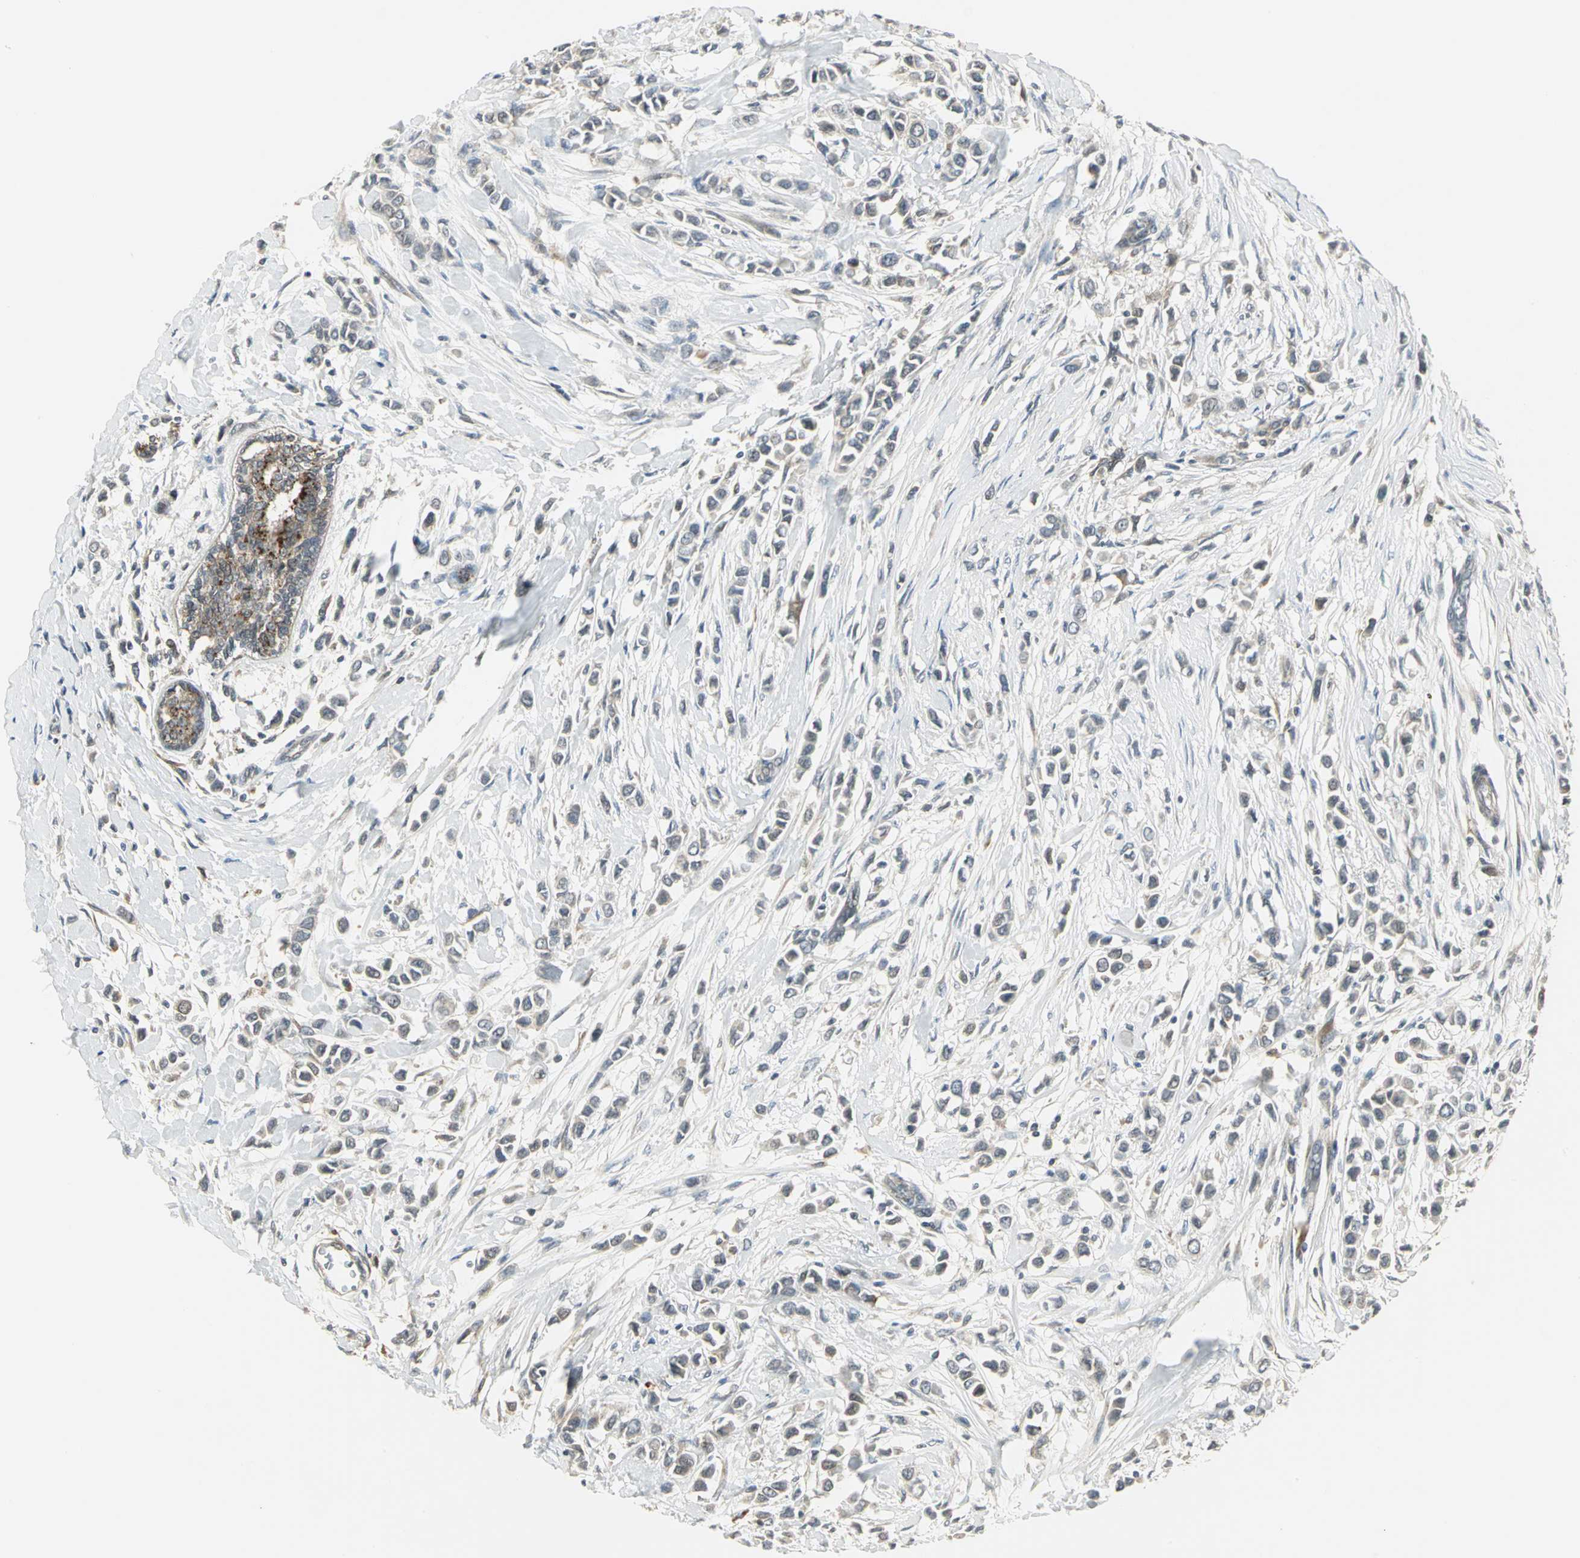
{"staining": {"intensity": "weak", "quantity": "25%-75%", "location": "cytoplasmic/membranous"}, "tissue": "breast cancer", "cell_type": "Tumor cells", "image_type": "cancer", "snomed": [{"axis": "morphology", "description": "Lobular carcinoma"}, {"axis": "topography", "description": "Breast"}], "caption": "Immunohistochemical staining of human breast cancer (lobular carcinoma) demonstrates weak cytoplasmic/membranous protein staining in about 25%-75% of tumor cells. The staining is performed using DAB brown chromogen to label protein expression. The nuclei are counter-stained blue using hematoxylin.", "gene": "MAPK8IP3", "patient": {"sex": "female", "age": 51}}